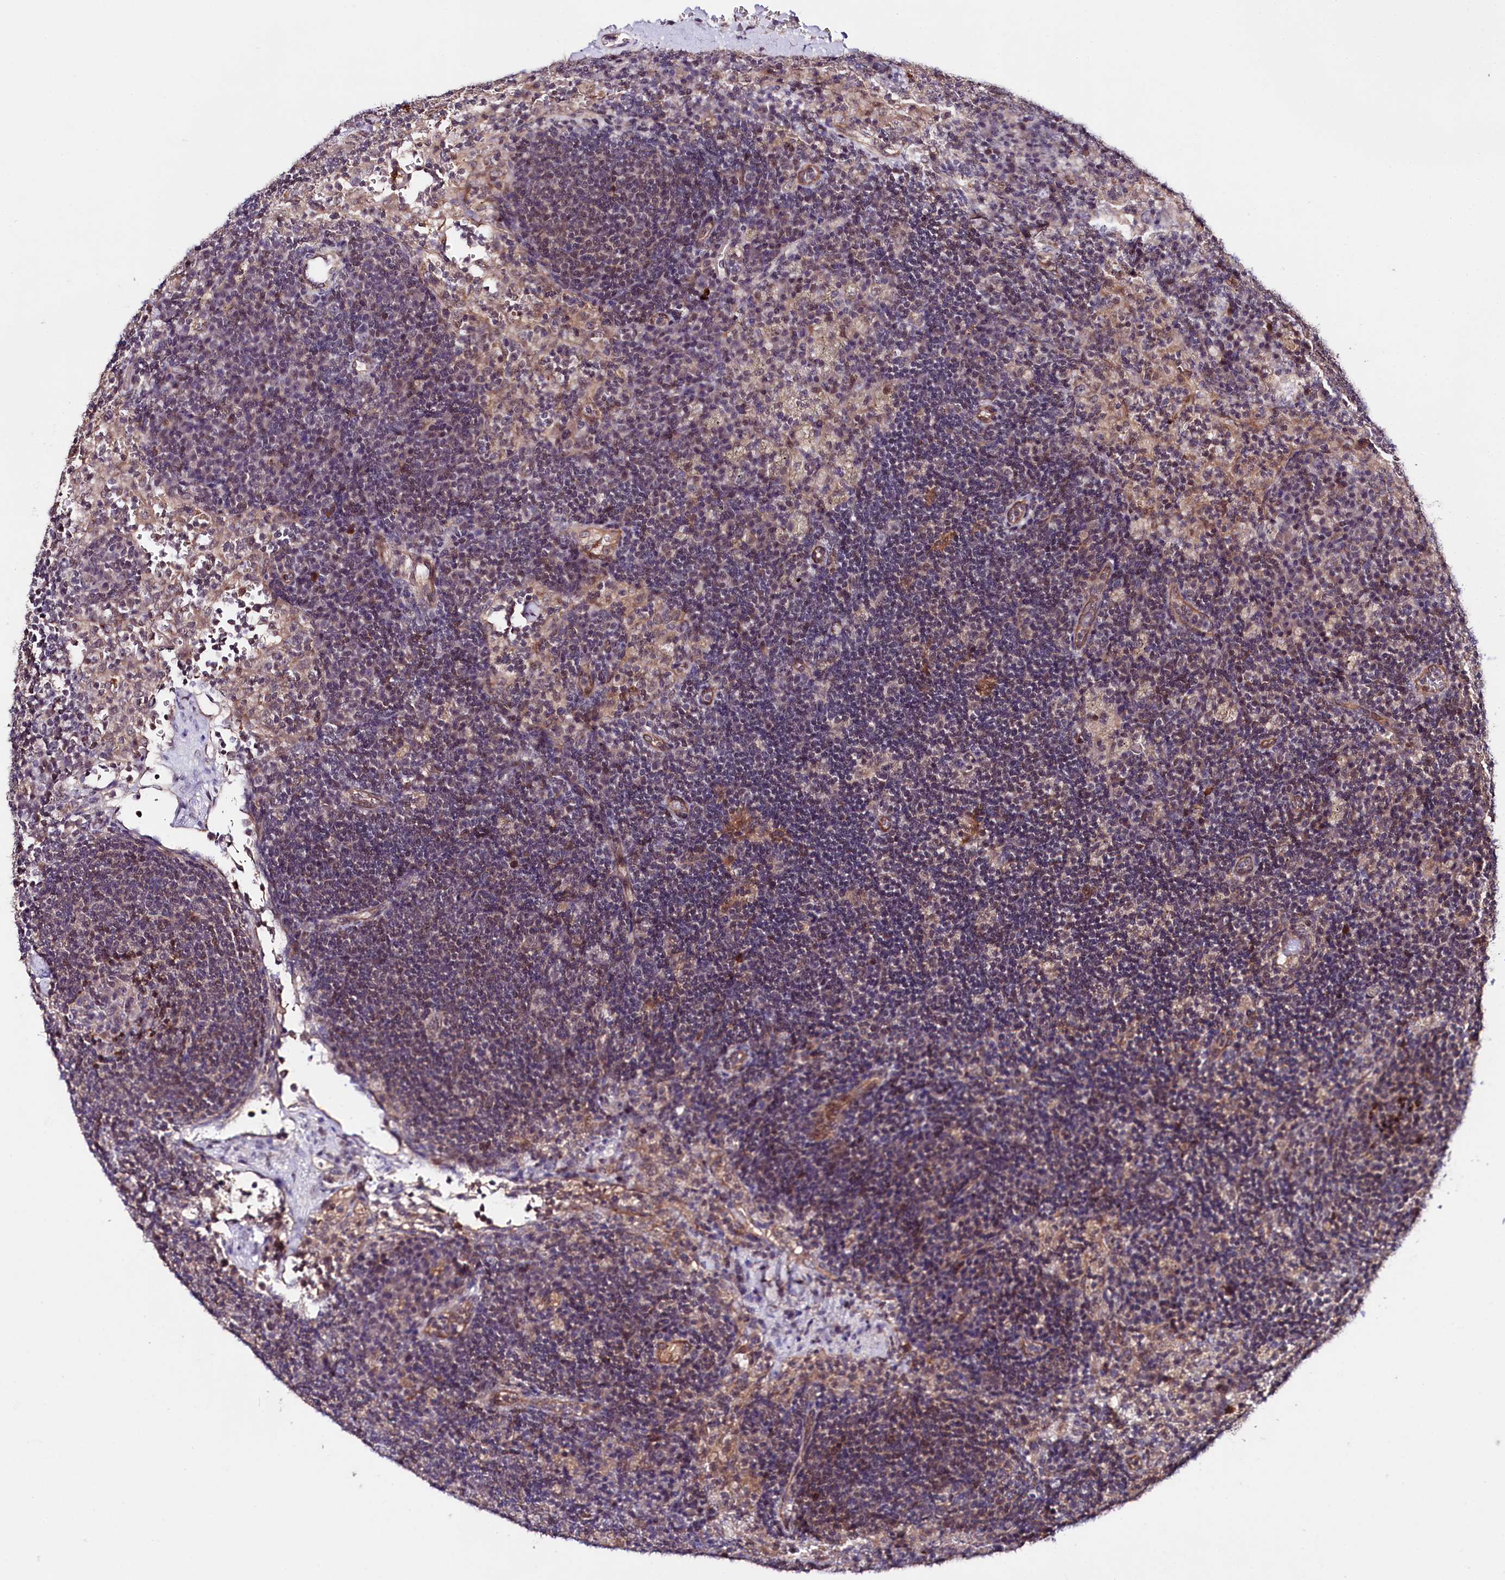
{"staining": {"intensity": "moderate", "quantity": "<25%", "location": "nuclear"}, "tissue": "lymph node", "cell_type": "Germinal center cells", "image_type": "normal", "snomed": [{"axis": "morphology", "description": "Normal tissue, NOS"}, {"axis": "topography", "description": "Lymph node"}], "caption": "IHC image of normal lymph node: human lymph node stained using immunohistochemistry (IHC) shows low levels of moderate protein expression localized specifically in the nuclear of germinal center cells, appearing as a nuclear brown color.", "gene": "TAFAZZIN", "patient": {"sex": "female", "age": 70}}